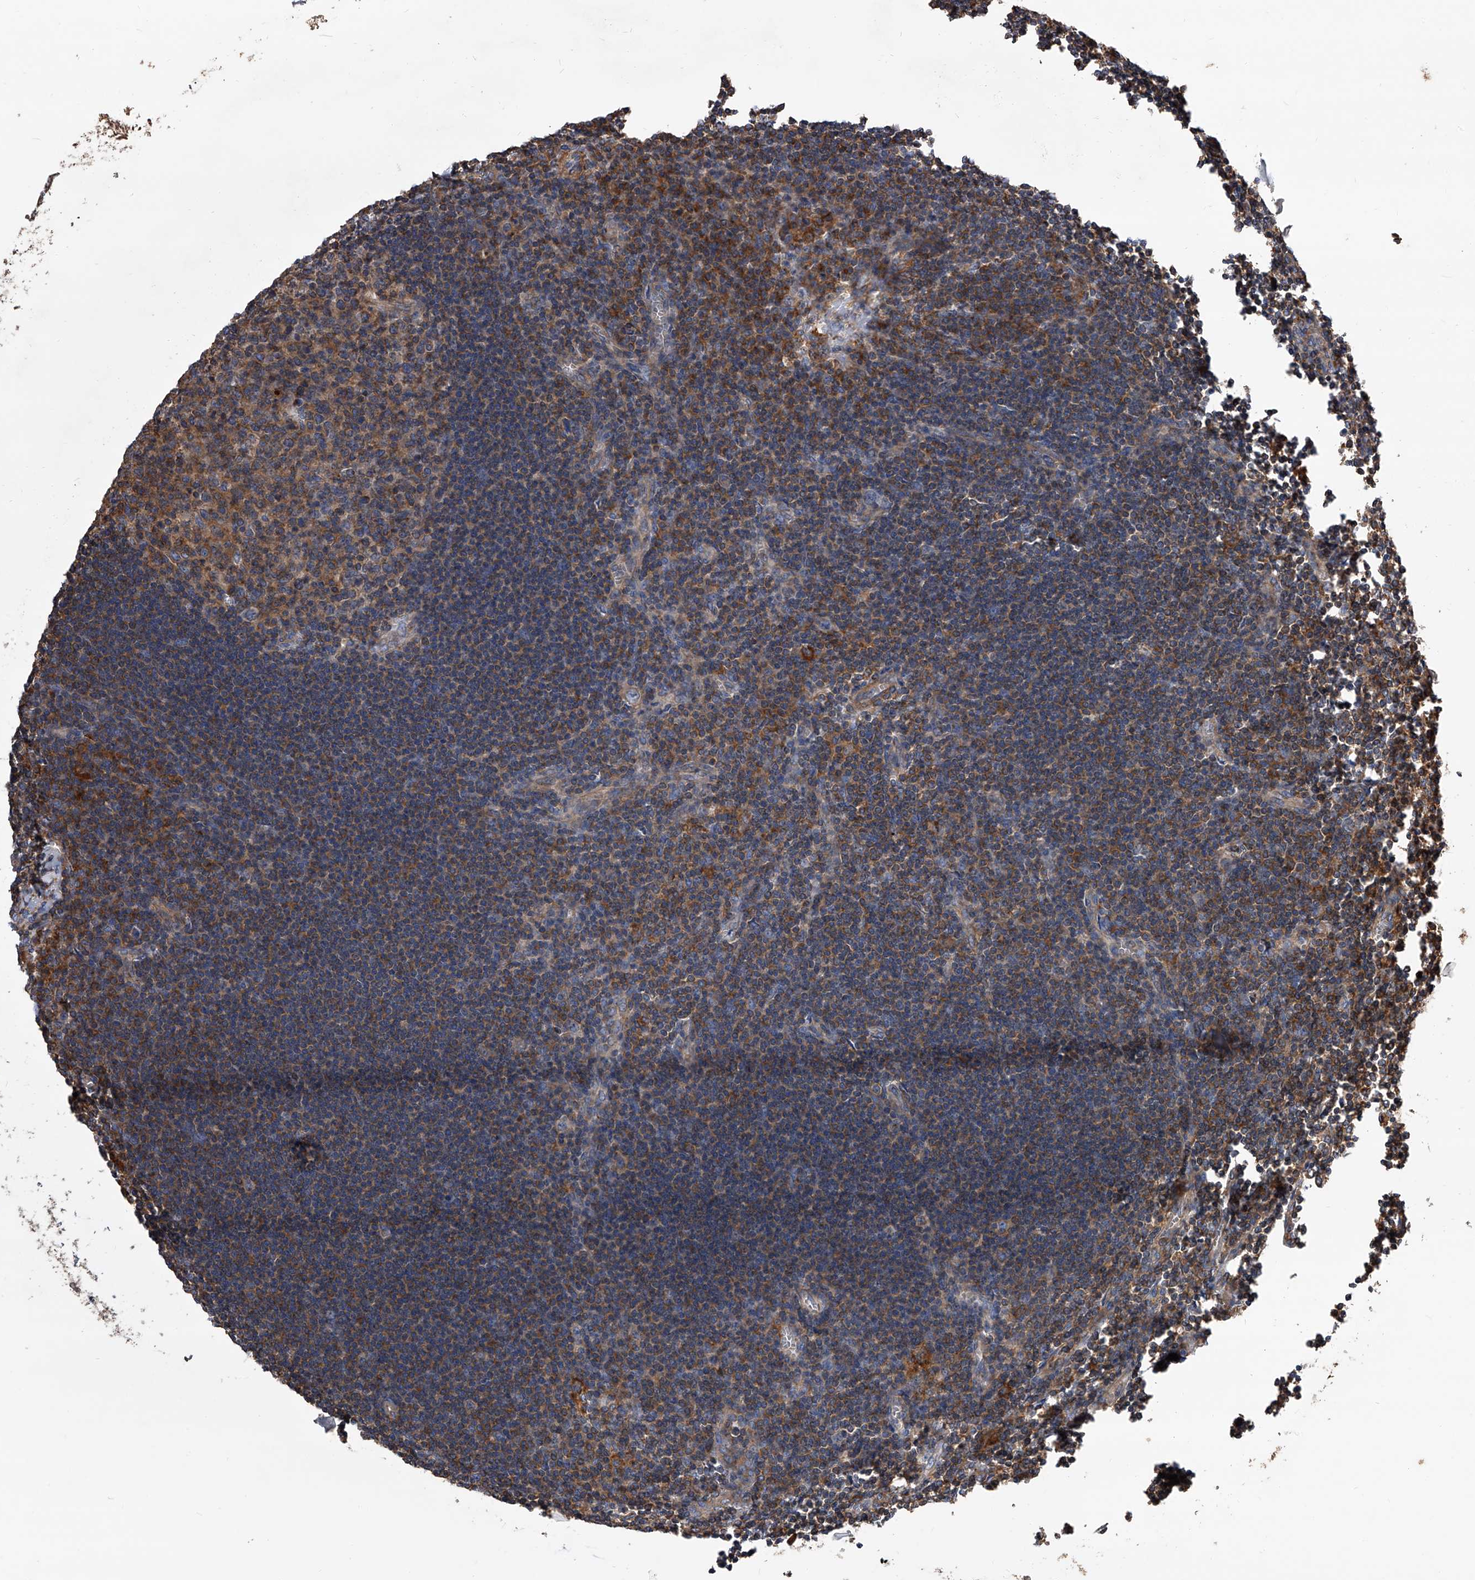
{"staining": {"intensity": "moderate", "quantity": "25%-75%", "location": "cytoplasmic/membranous"}, "tissue": "lymph node", "cell_type": "Germinal center cells", "image_type": "normal", "snomed": [{"axis": "morphology", "description": "Normal tissue, NOS"}, {"axis": "morphology", "description": "Malignant melanoma, Metastatic site"}, {"axis": "topography", "description": "Lymph node"}], "caption": "Germinal center cells exhibit medium levels of moderate cytoplasmic/membranous expression in approximately 25%-75% of cells in unremarkable human lymph node.", "gene": "PISD", "patient": {"sex": "male", "age": 41}}